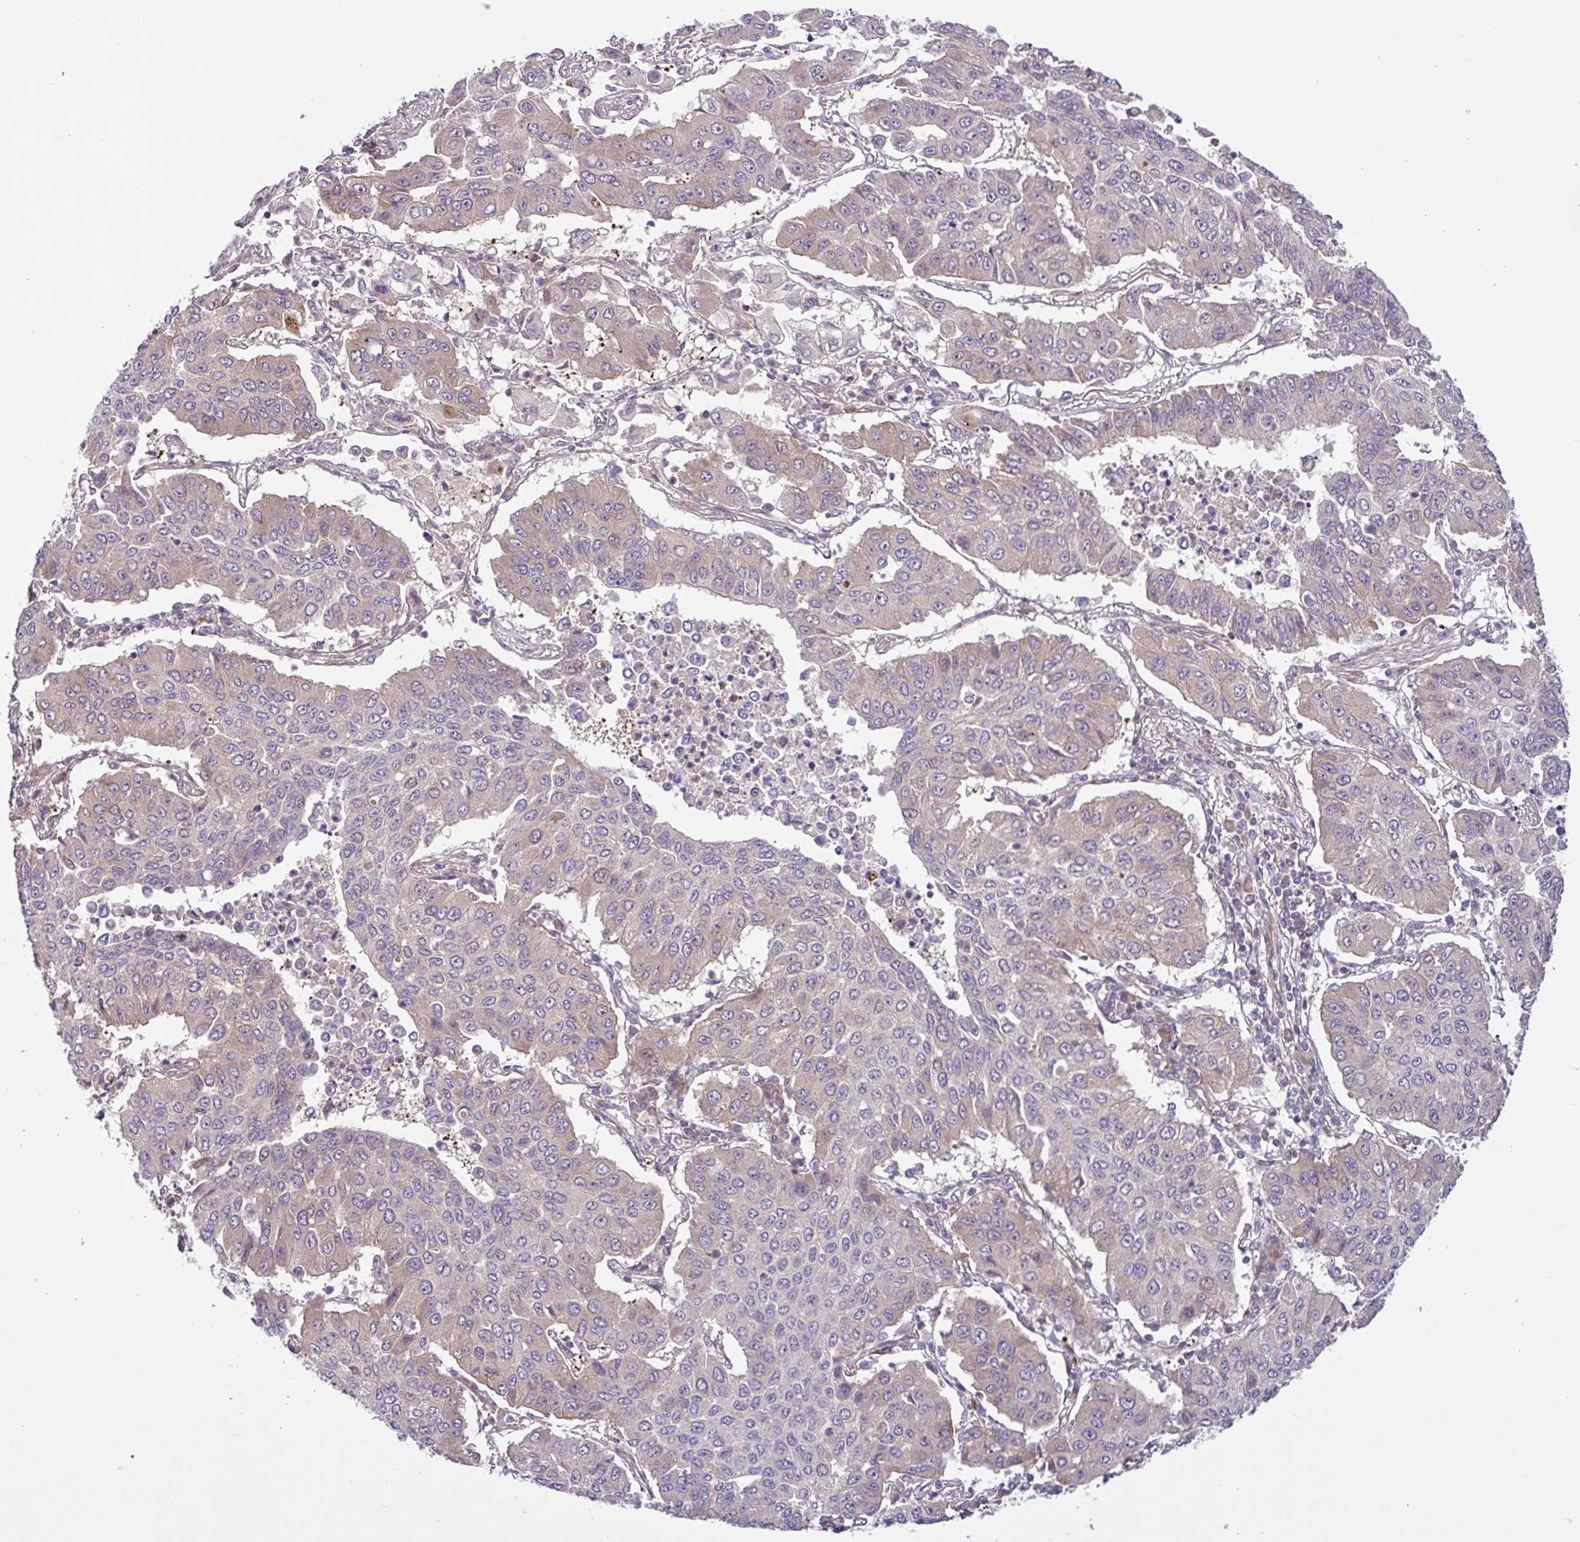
{"staining": {"intensity": "weak", "quantity": "<25%", "location": "cytoplasmic/membranous"}, "tissue": "lung cancer", "cell_type": "Tumor cells", "image_type": "cancer", "snomed": [{"axis": "morphology", "description": "Squamous cell carcinoma, NOS"}, {"axis": "topography", "description": "Lung"}], "caption": "Squamous cell carcinoma (lung) was stained to show a protein in brown. There is no significant positivity in tumor cells. (Stains: DAB (3,3'-diaminobenzidine) immunohistochemistry (IHC) with hematoxylin counter stain, Microscopy: brightfield microscopy at high magnification).", "gene": "NTPCR", "patient": {"sex": "male", "age": 74}}